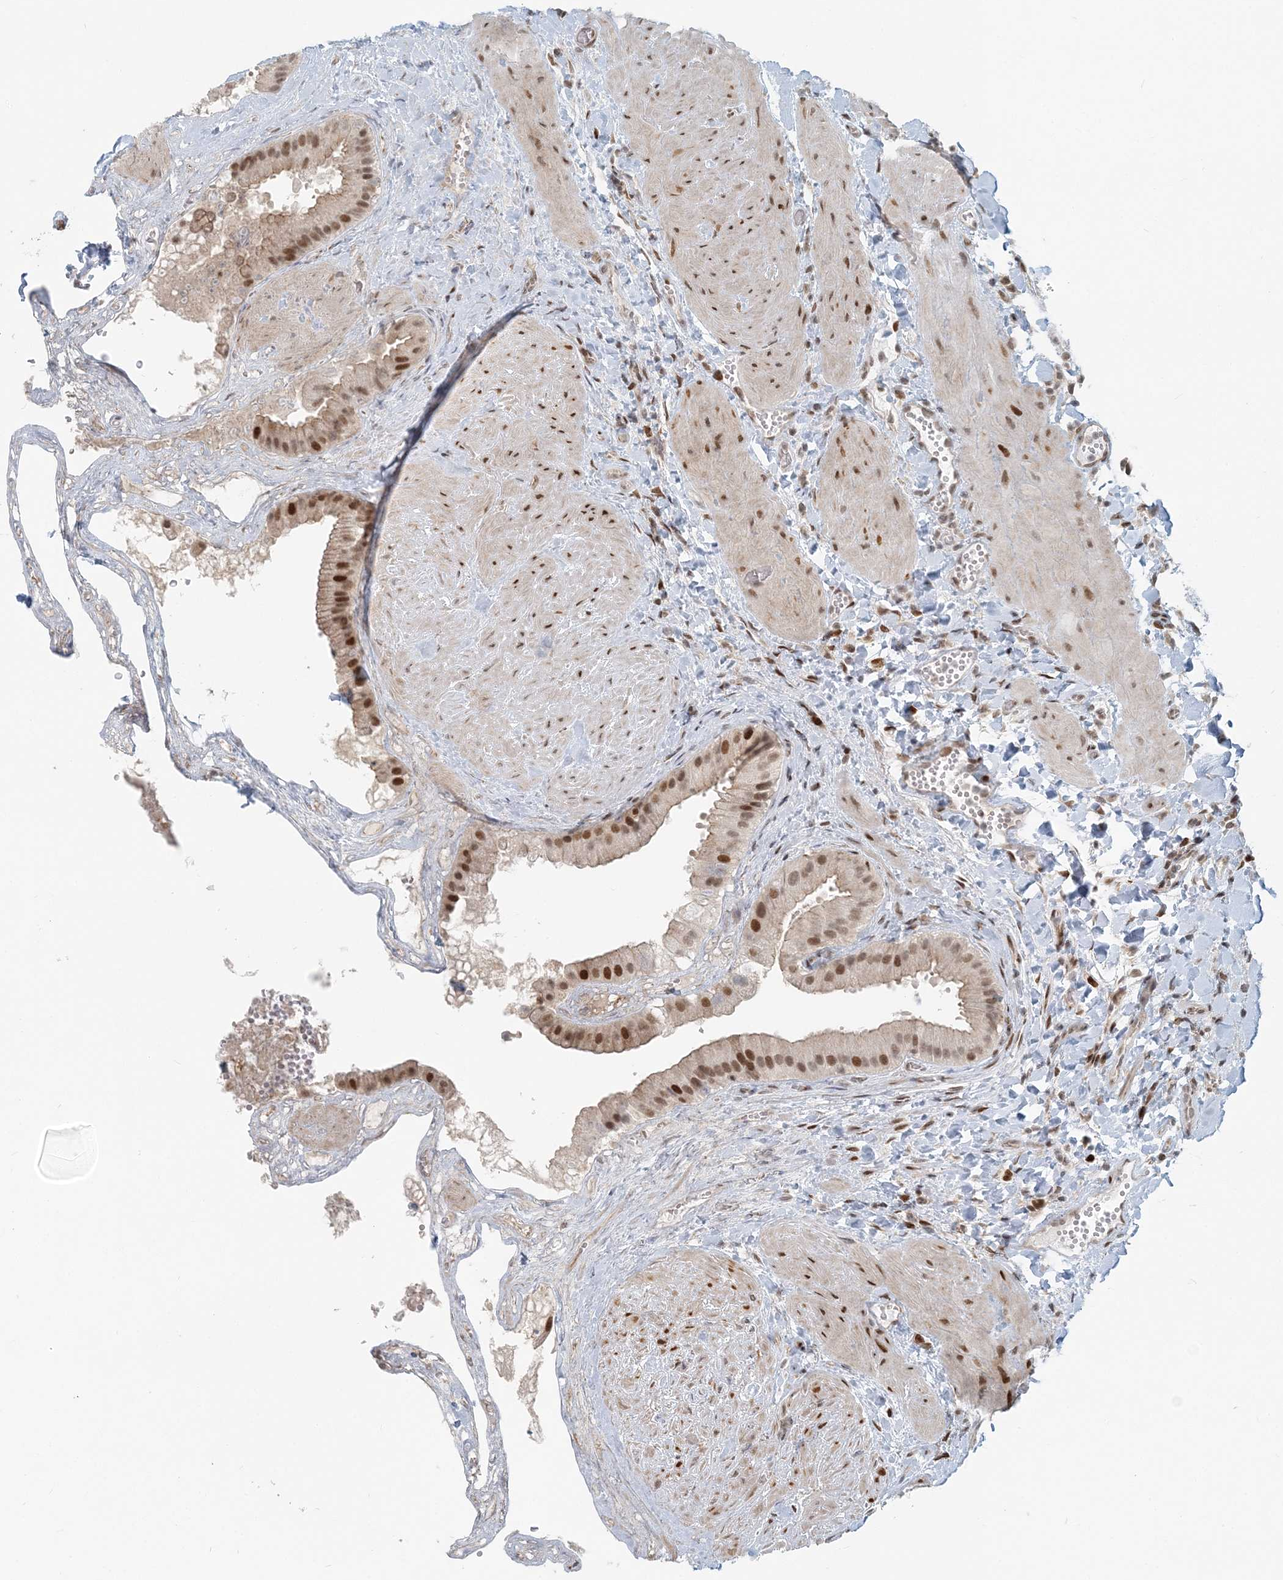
{"staining": {"intensity": "moderate", "quantity": ">75%", "location": "nuclear"}, "tissue": "gallbladder", "cell_type": "Glandular cells", "image_type": "normal", "snomed": [{"axis": "morphology", "description": "Normal tissue, NOS"}, {"axis": "topography", "description": "Gallbladder"}], "caption": "This is an image of immunohistochemistry staining of unremarkable gallbladder, which shows moderate staining in the nuclear of glandular cells.", "gene": "BAZ1B", "patient": {"sex": "male", "age": 55}}